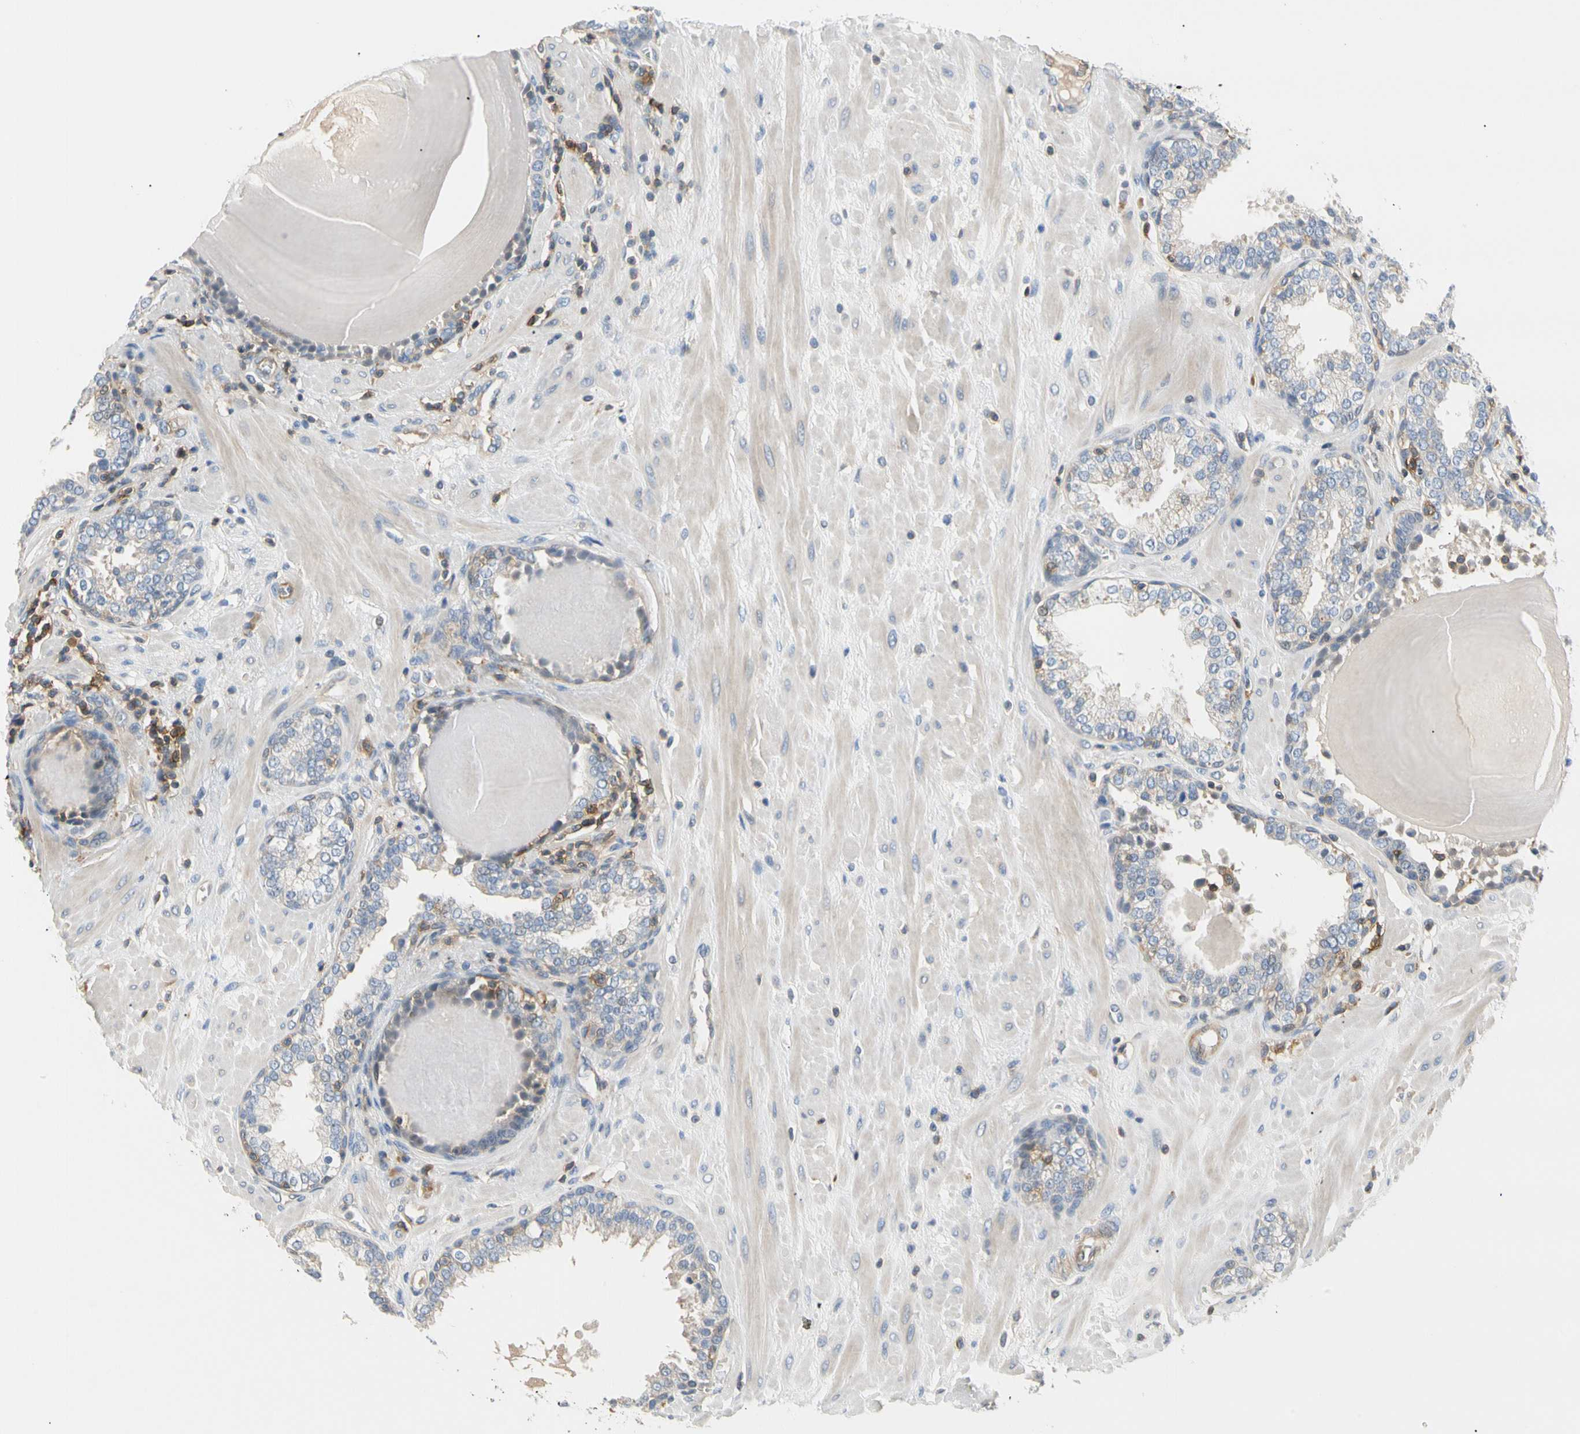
{"staining": {"intensity": "weak", "quantity": "<25%", "location": "cytoplasmic/membranous"}, "tissue": "prostate", "cell_type": "Glandular cells", "image_type": "normal", "snomed": [{"axis": "morphology", "description": "Normal tissue, NOS"}, {"axis": "topography", "description": "Prostate"}], "caption": "Unremarkable prostate was stained to show a protein in brown. There is no significant expression in glandular cells.", "gene": "TNFRSF18", "patient": {"sex": "male", "age": 51}}